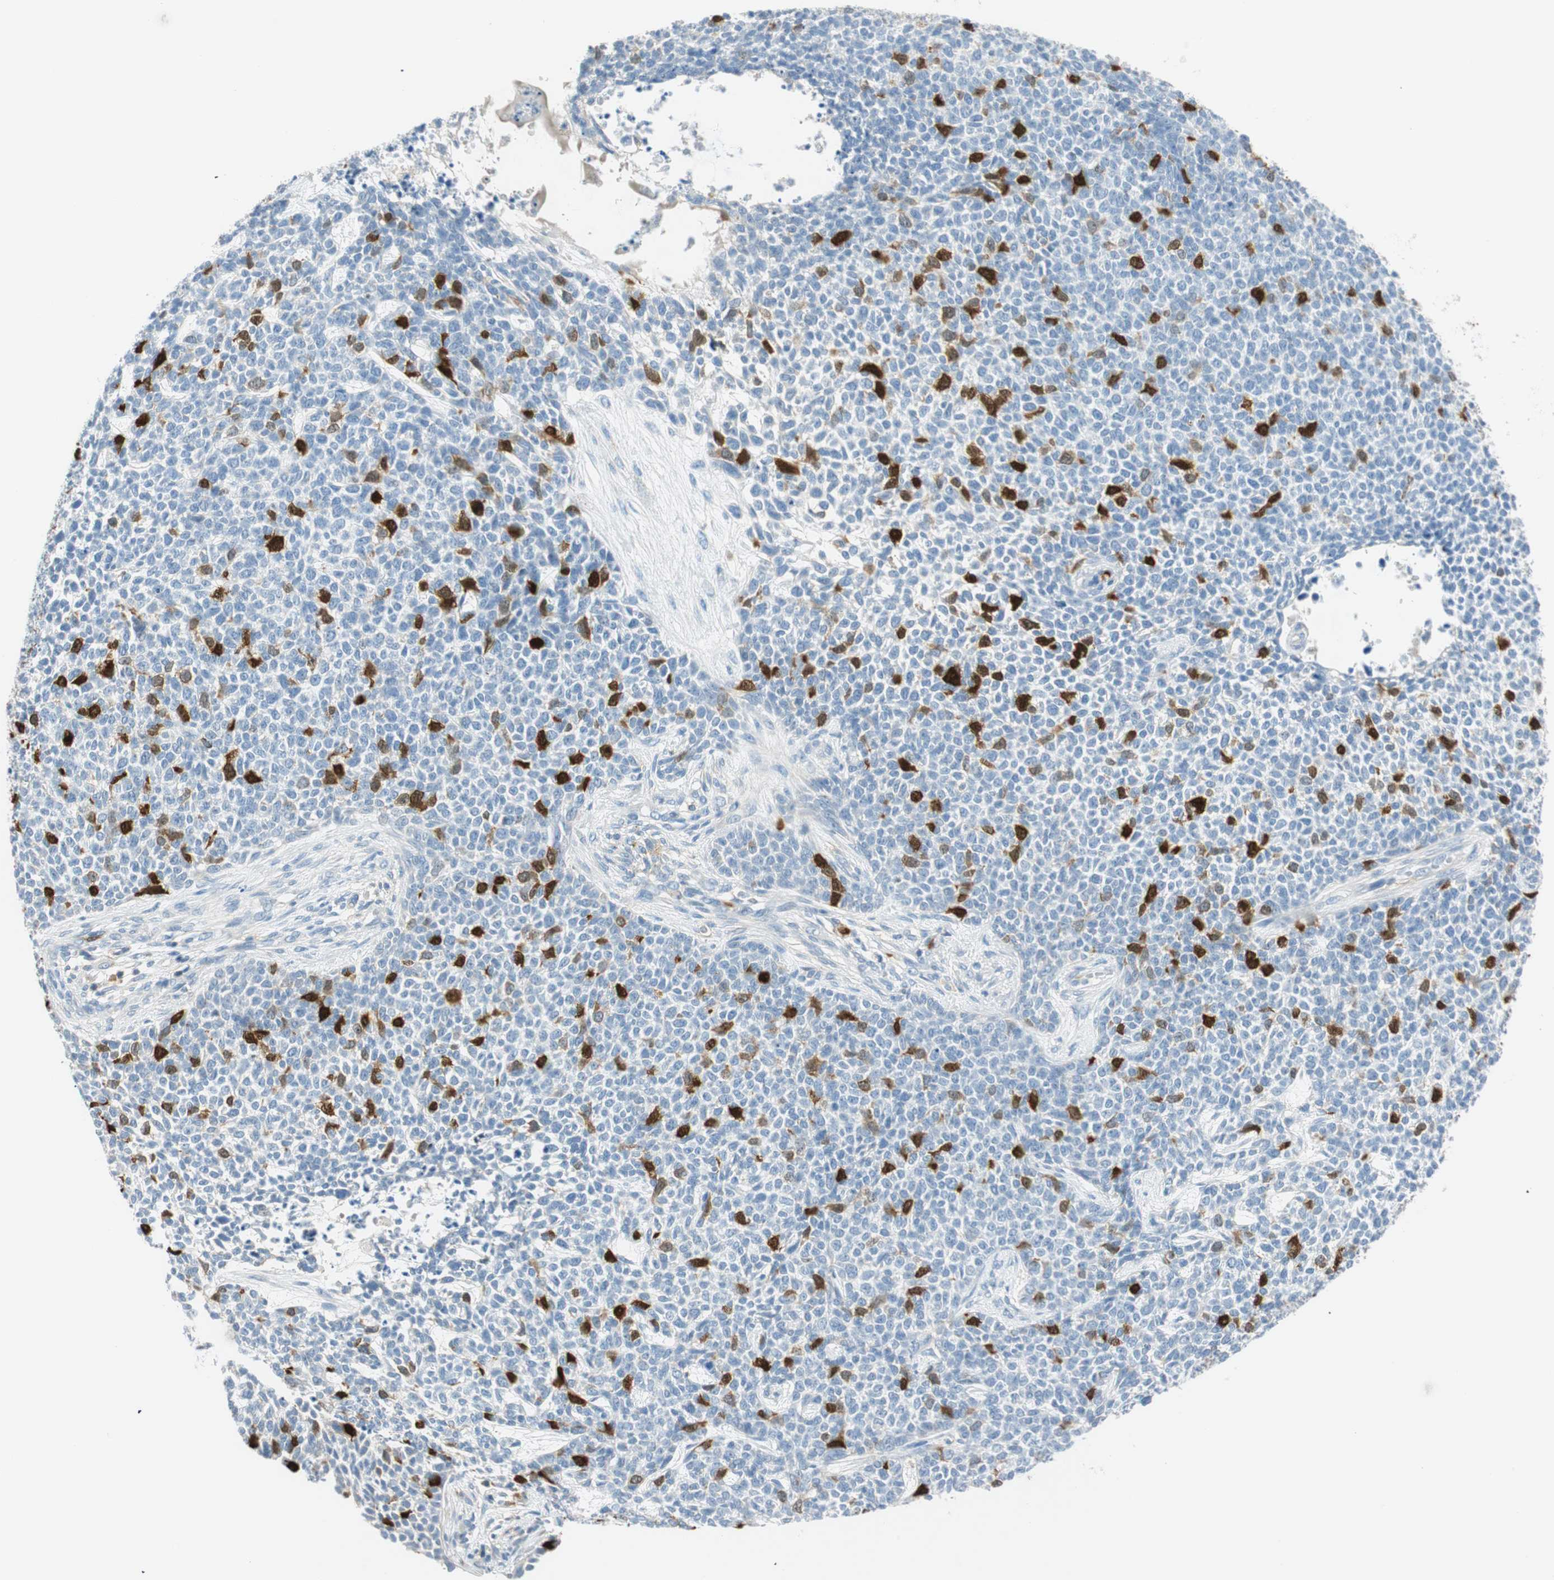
{"staining": {"intensity": "strong", "quantity": "<25%", "location": "cytoplasmic/membranous,nuclear"}, "tissue": "skin cancer", "cell_type": "Tumor cells", "image_type": "cancer", "snomed": [{"axis": "morphology", "description": "Basal cell carcinoma"}, {"axis": "topography", "description": "Skin"}], "caption": "Human skin basal cell carcinoma stained for a protein (brown) displays strong cytoplasmic/membranous and nuclear positive staining in about <25% of tumor cells.", "gene": "PTTG1", "patient": {"sex": "female", "age": 84}}